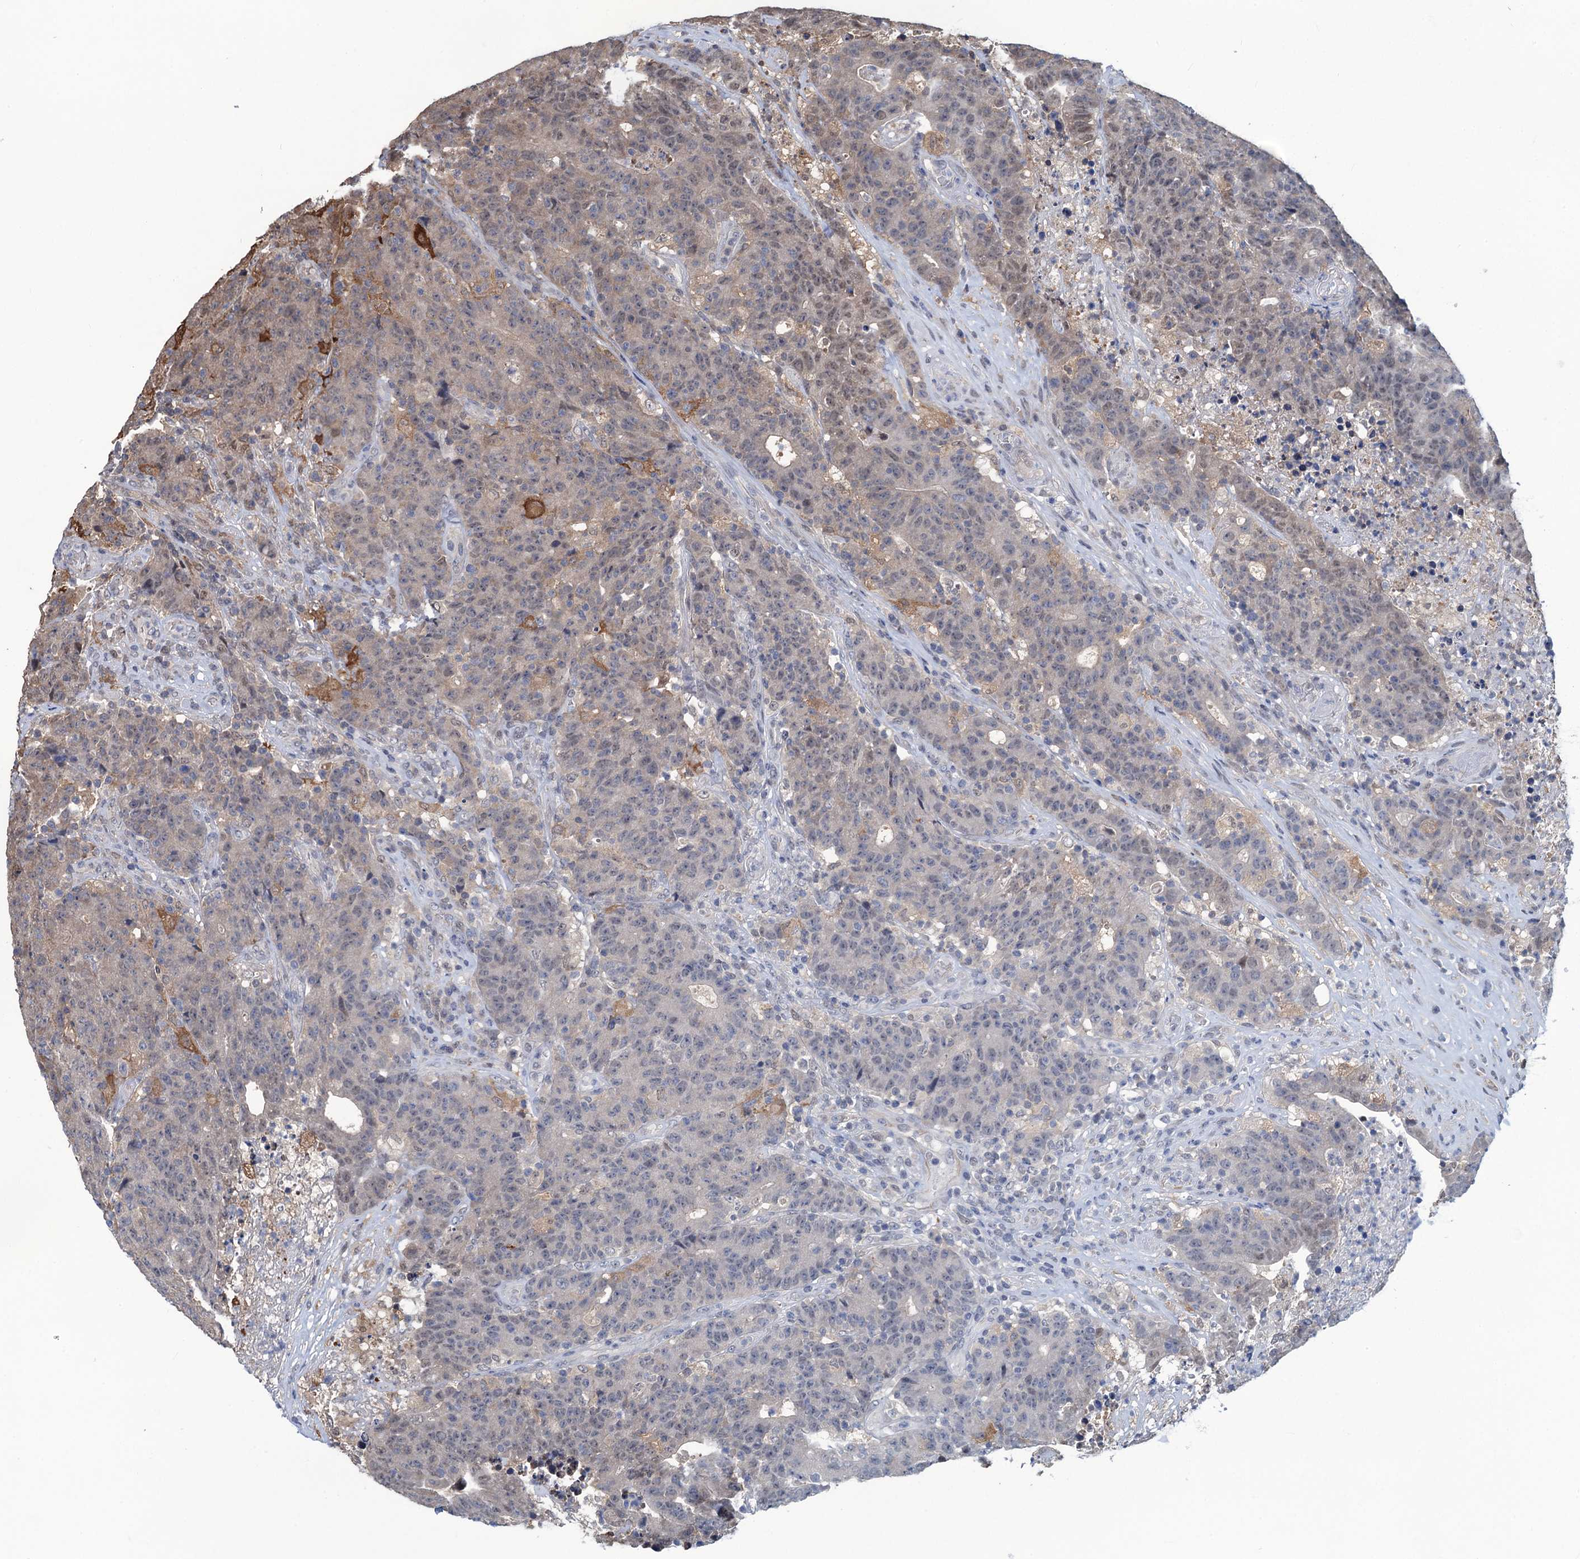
{"staining": {"intensity": "weak", "quantity": "<25%", "location": "cytoplasmic/membranous"}, "tissue": "colorectal cancer", "cell_type": "Tumor cells", "image_type": "cancer", "snomed": [{"axis": "morphology", "description": "Adenocarcinoma, NOS"}, {"axis": "topography", "description": "Colon"}], "caption": "There is no significant expression in tumor cells of colorectal adenocarcinoma. (Immunohistochemistry, brightfield microscopy, high magnification).", "gene": "RTKN2", "patient": {"sex": "female", "age": 75}}